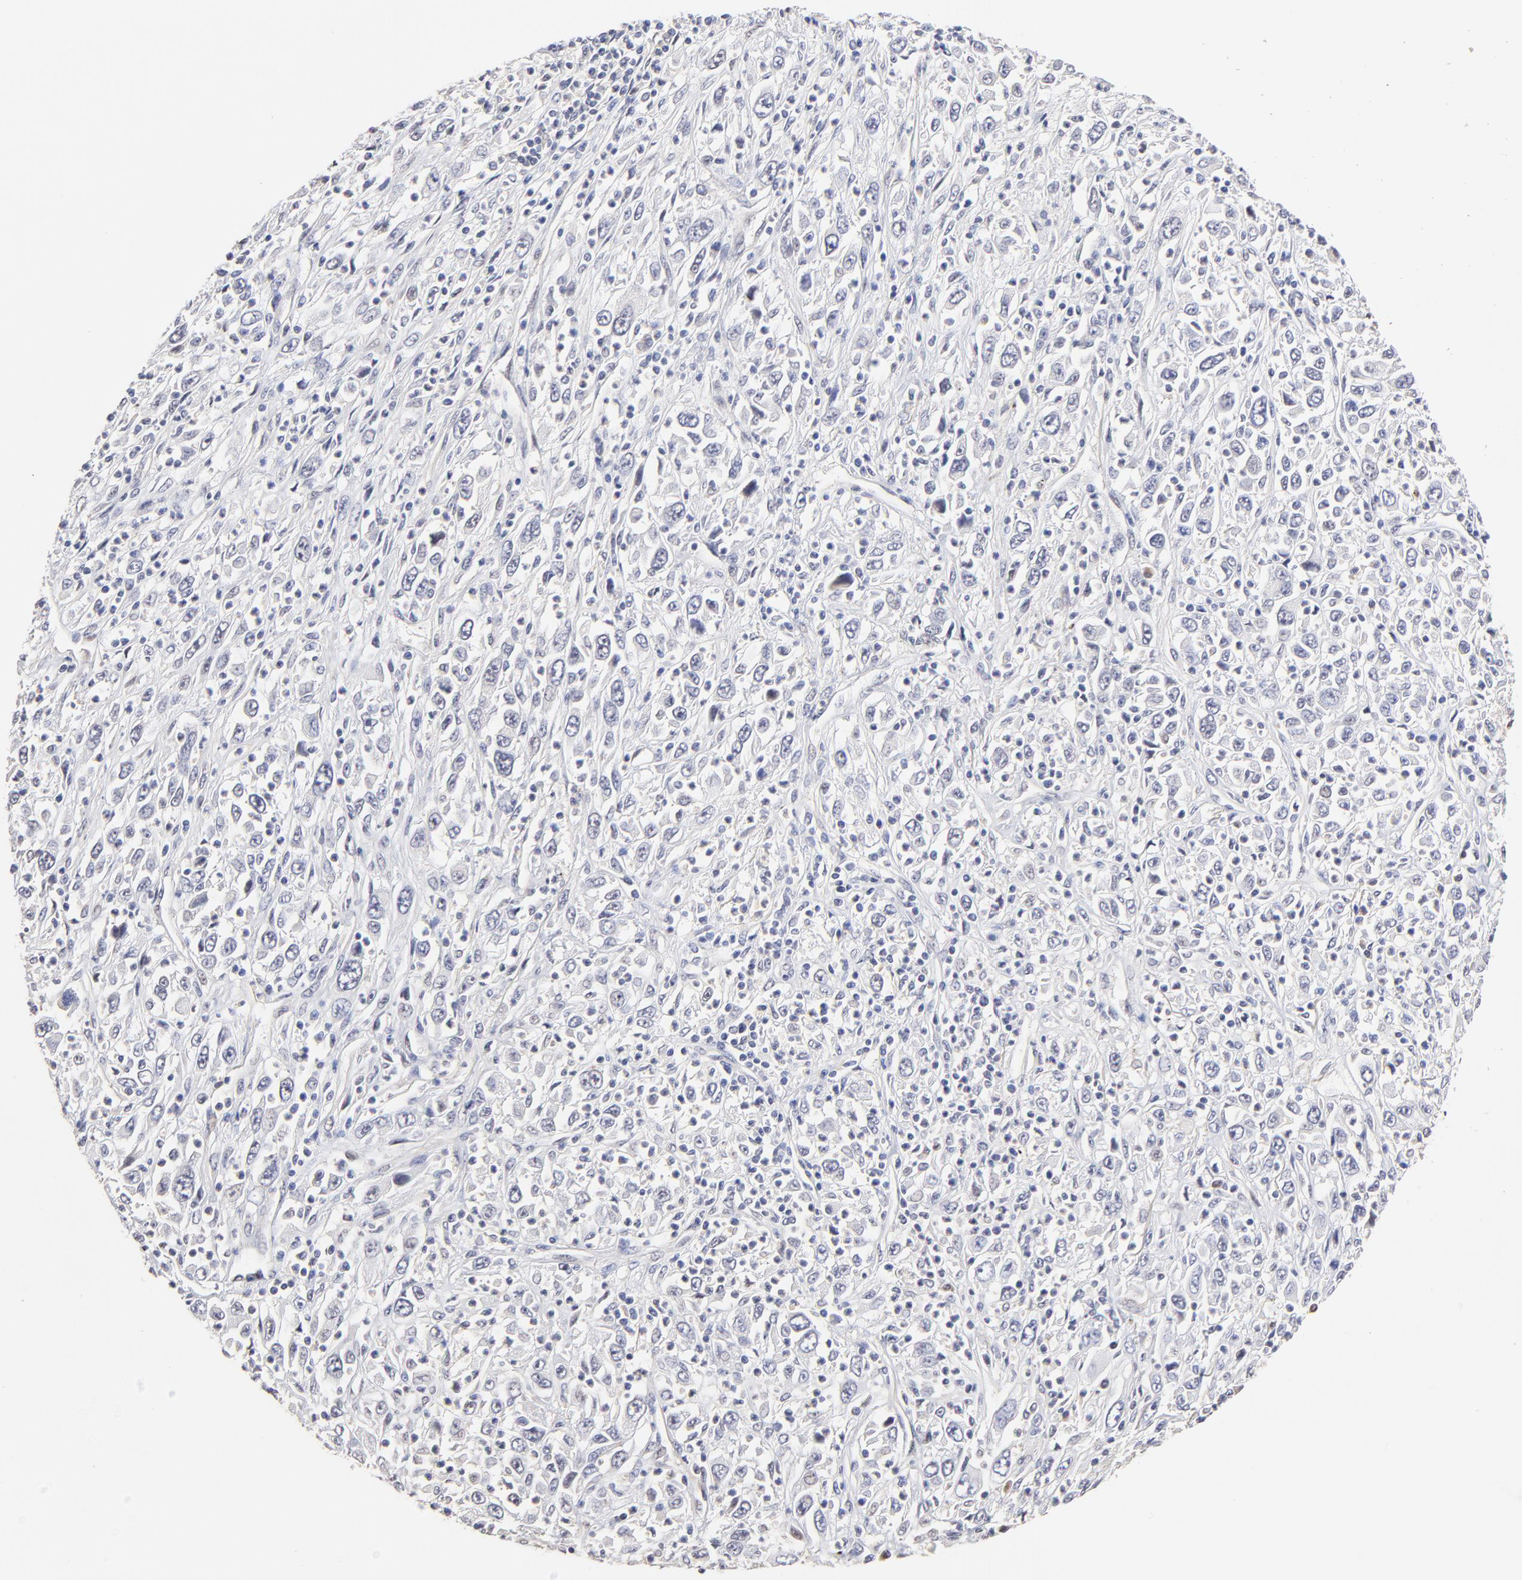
{"staining": {"intensity": "negative", "quantity": "none", "location": "none"}, "tissue": "melanoma", "cell_type": "Tumor cells", "image_type": "cancer", "snomed": [{"axis": "morphology", "description": "Malignant melanoma, Metastatic site"}, {"axis": "topography", "description": "Skin"}], "caption": "DAB immunohistochemical staining of melanoma demonstrates no significant expression in tumor cells. (Immunohistochemistry, brightfield microscopy, high magnification).", "gene": "ZNF10", "patient": {"sex": "female", "age": 56}}